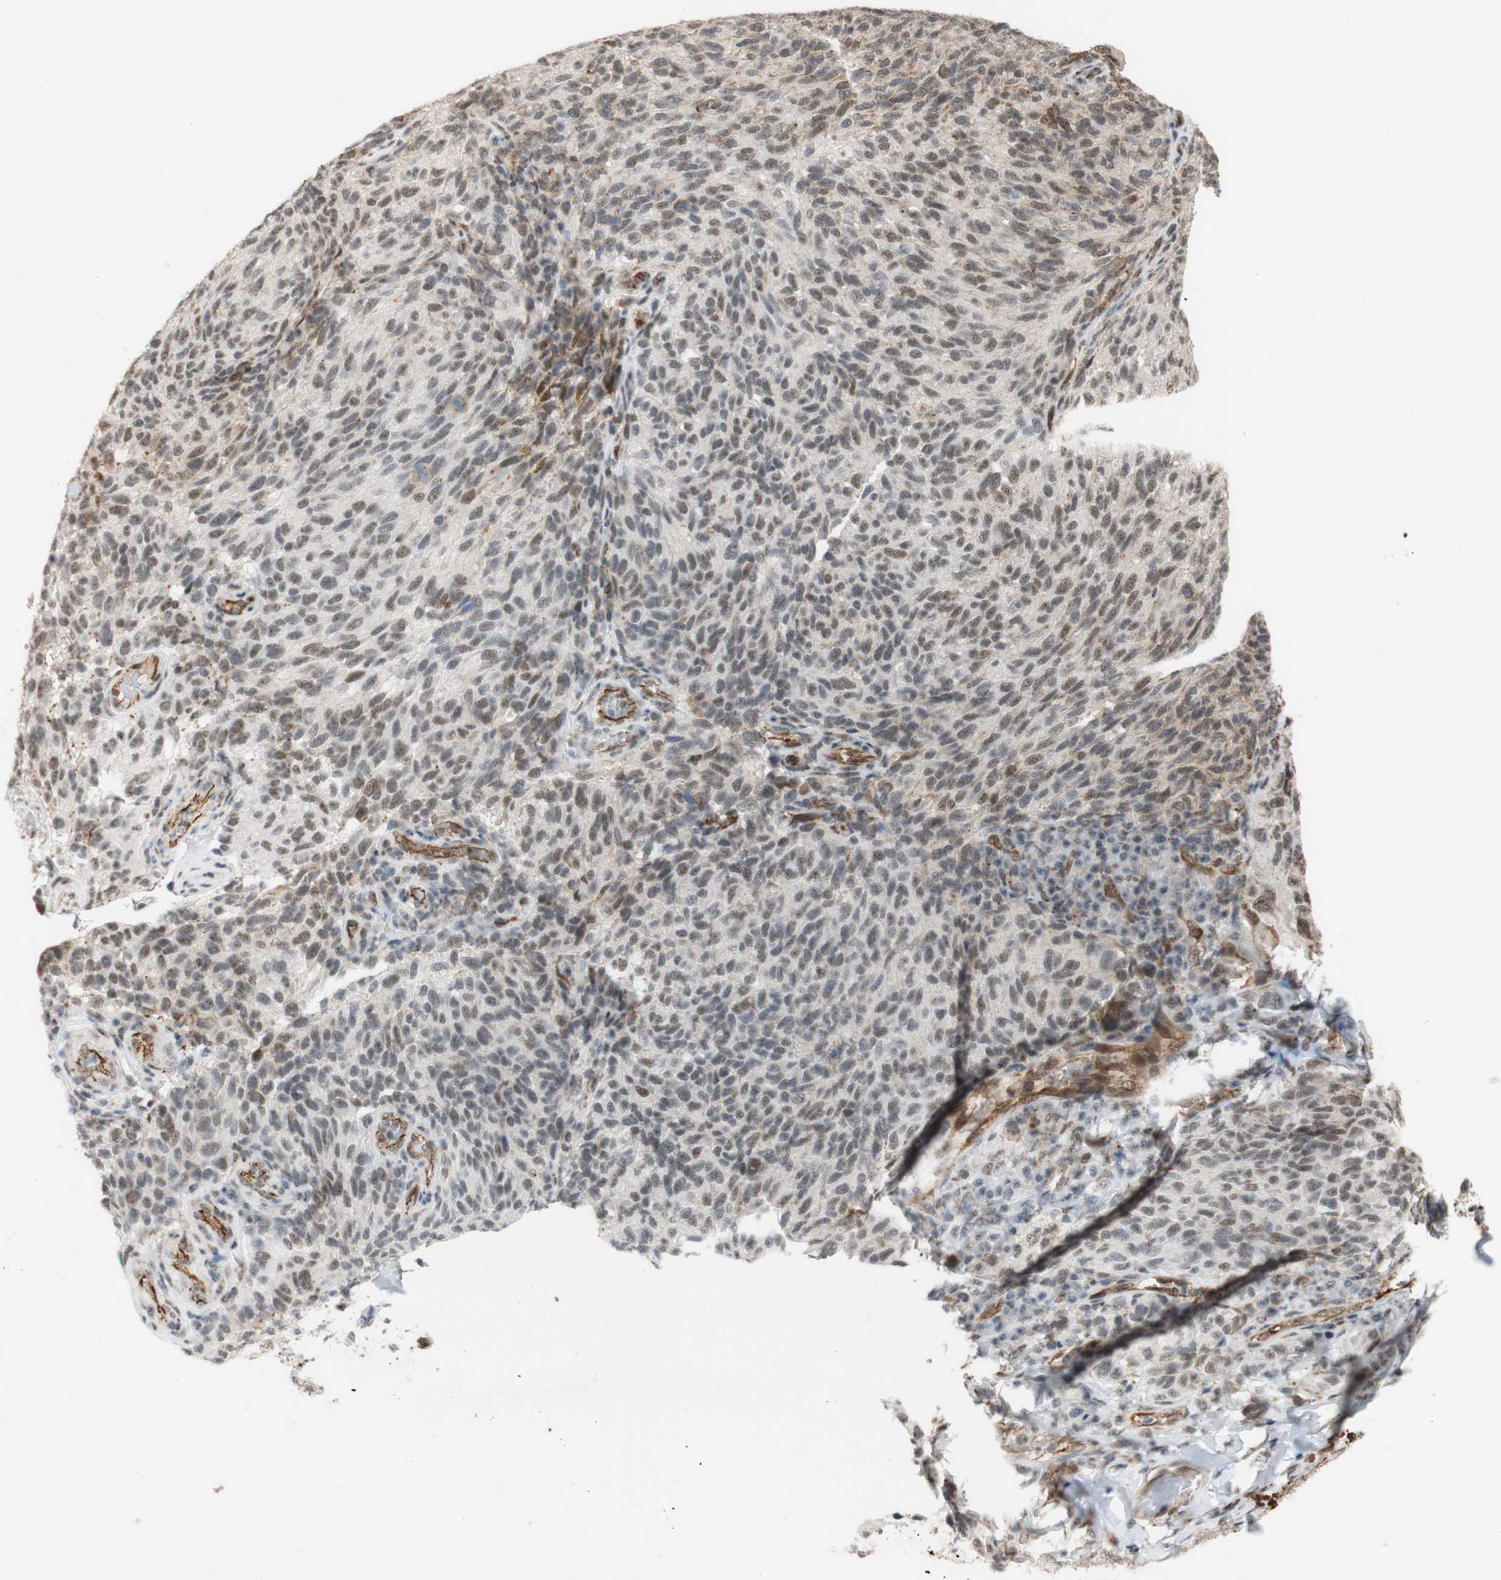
{"staining": {"intensity": "negative", "quantity": "none", "location": "none"}, "tissue": "melanoma", "cell_type": "Tumor cells", "image_type": "cancer", "snomed": [{"axis": "morphology", "description": "Malignant melanoma, NOS"}, {"axis": "topography", "description": "Skin"}], "caption": "IHC photomicrograph of neoplastic tissue: melanoma stained with DAB demonstrates no significant protein expression in tumor cells.", "gene": "SAP18", "patient": {"sex": "female", "age": 73}}